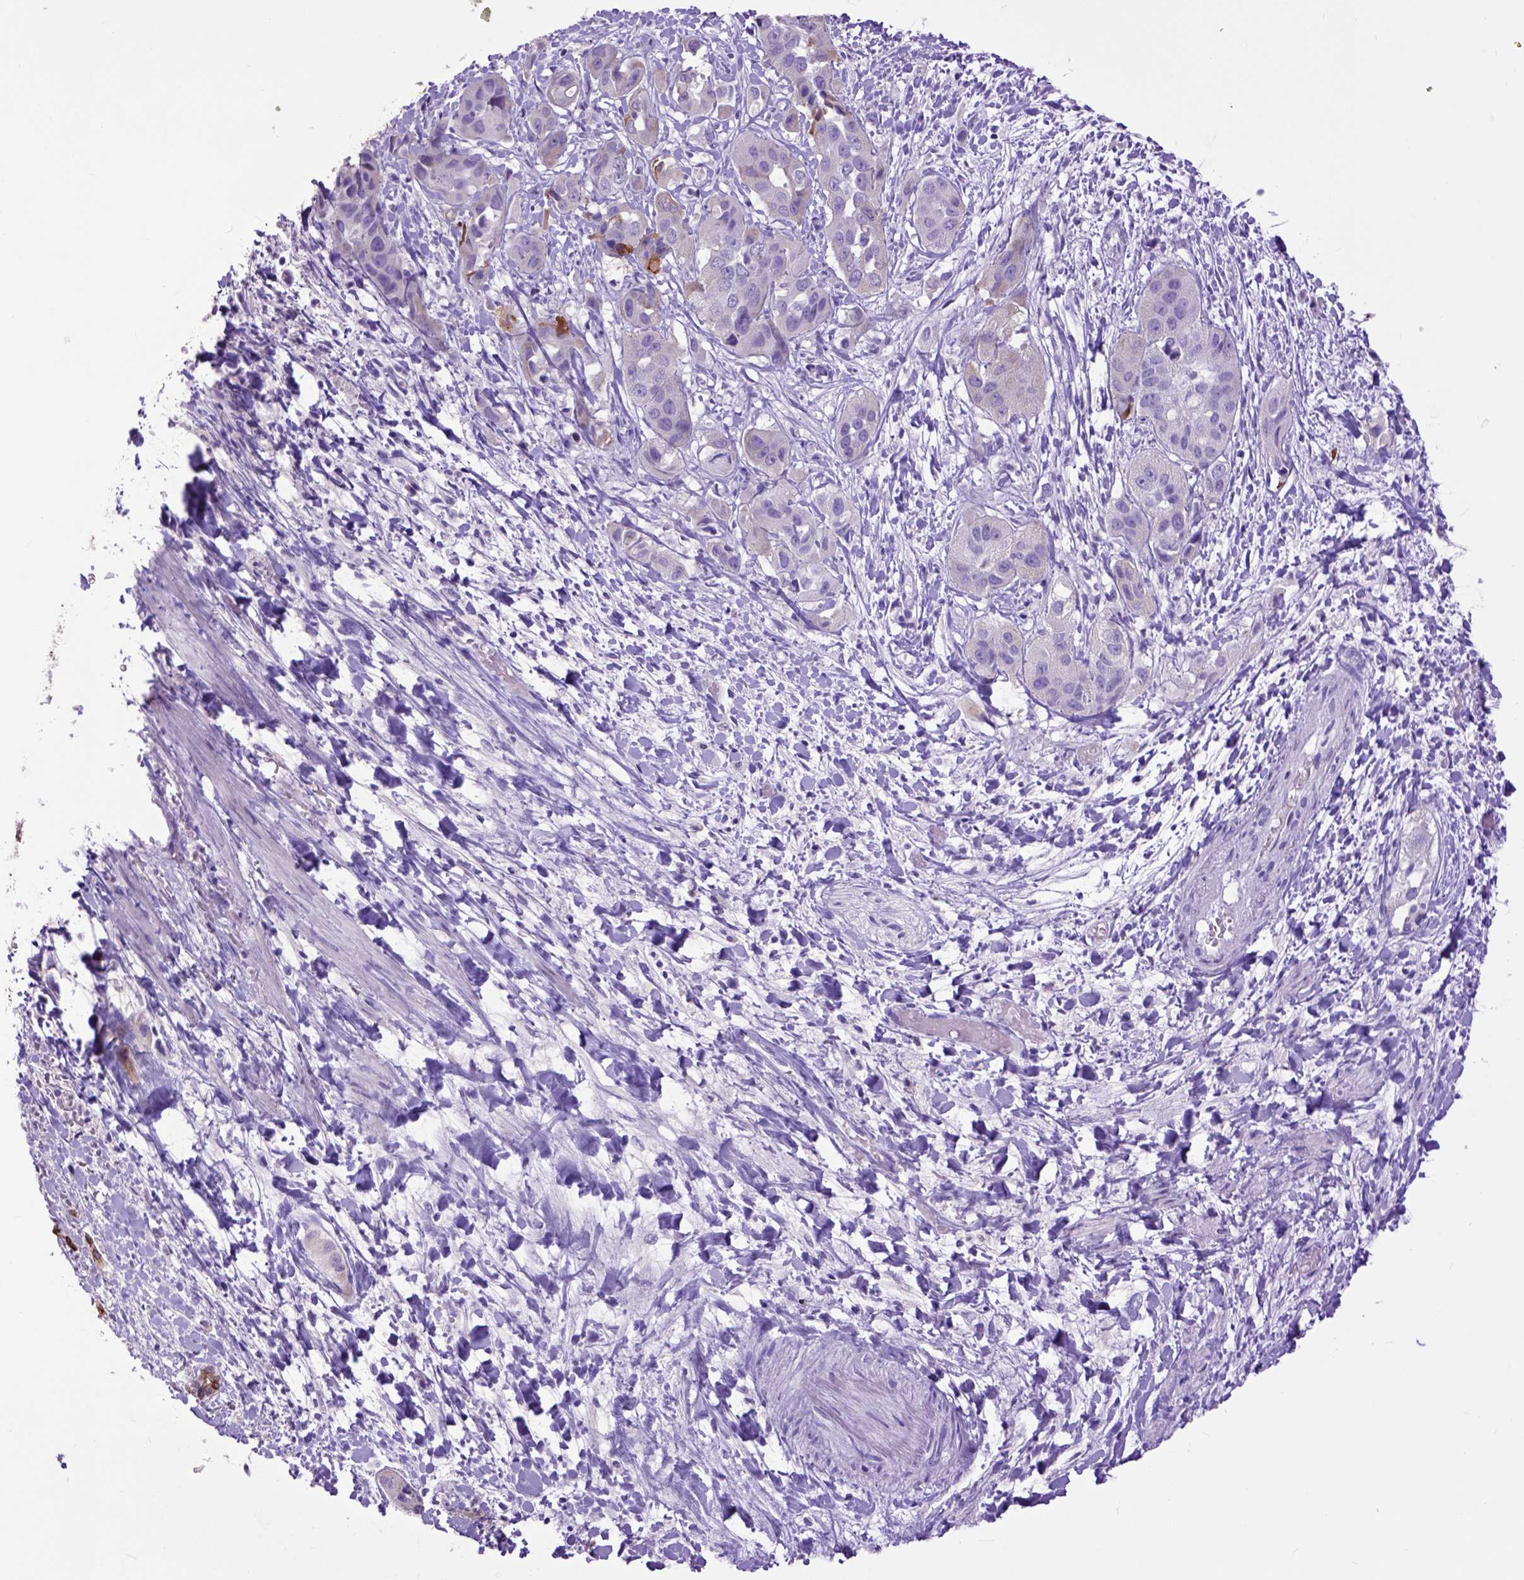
{"staining": {"intensity": "negative", "quantity": "none", "location": "none"}, "tissue": "liver cancer", "cell_type": "Tumor cells", "image_type": "cancer", "snomed": [{"axis": "morphology", "description": "Cholangiocarcinoma"}, {"axis": "topography", "description": "Liver"}], "caption": "Immunohistochemistry of human liver cancer (cholangiocarcinoma) displays no expression in tumor cells. Brightfield microscopy of IHC stained with DAB (brown) and hematoxylin (blue), captured at high magnification.", "gene": "RAB25", "patient": {"sex": "female", "age": 52}}